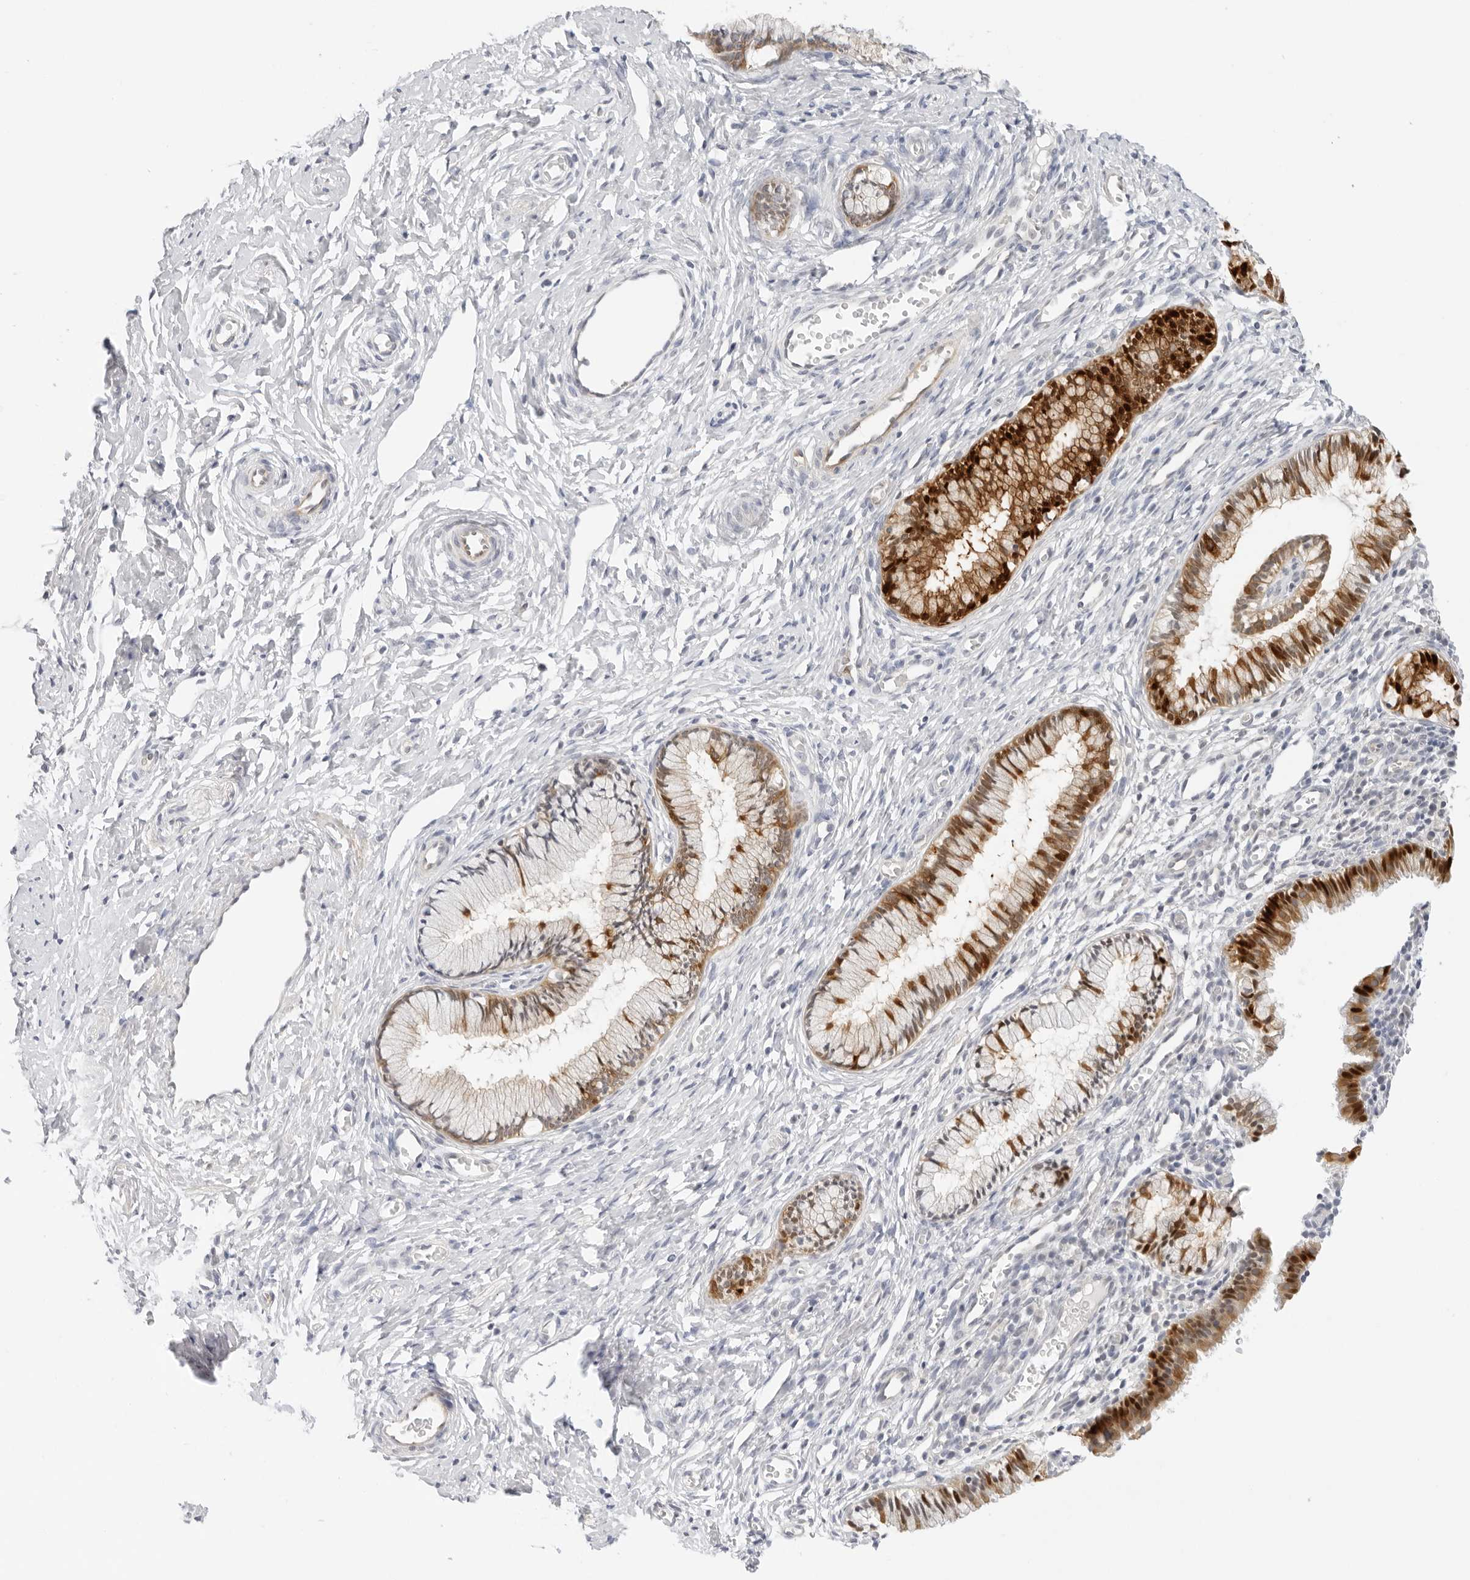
{"staining": {"intensity": "strong", "quantity": "25%-75%", "location": "cytoplasmic/membranous,nuclear"}, "tissue": "cervix", "cell_type": "Glandular cells", "image_type": "normal", "snomed": [{"axis": "morphology", "description": "Normal tissue, NOS"}, {"axis": "topography", "description": "Cervix"}], "caption": "Glandular cells demonstrate high levels of strong cytoplasmic/membranous,nuclear positivity in about 25%-75% of cells in benign human cervix.", "gene": "OSCP1", "patient": {"sex": "female", "age": 27}}